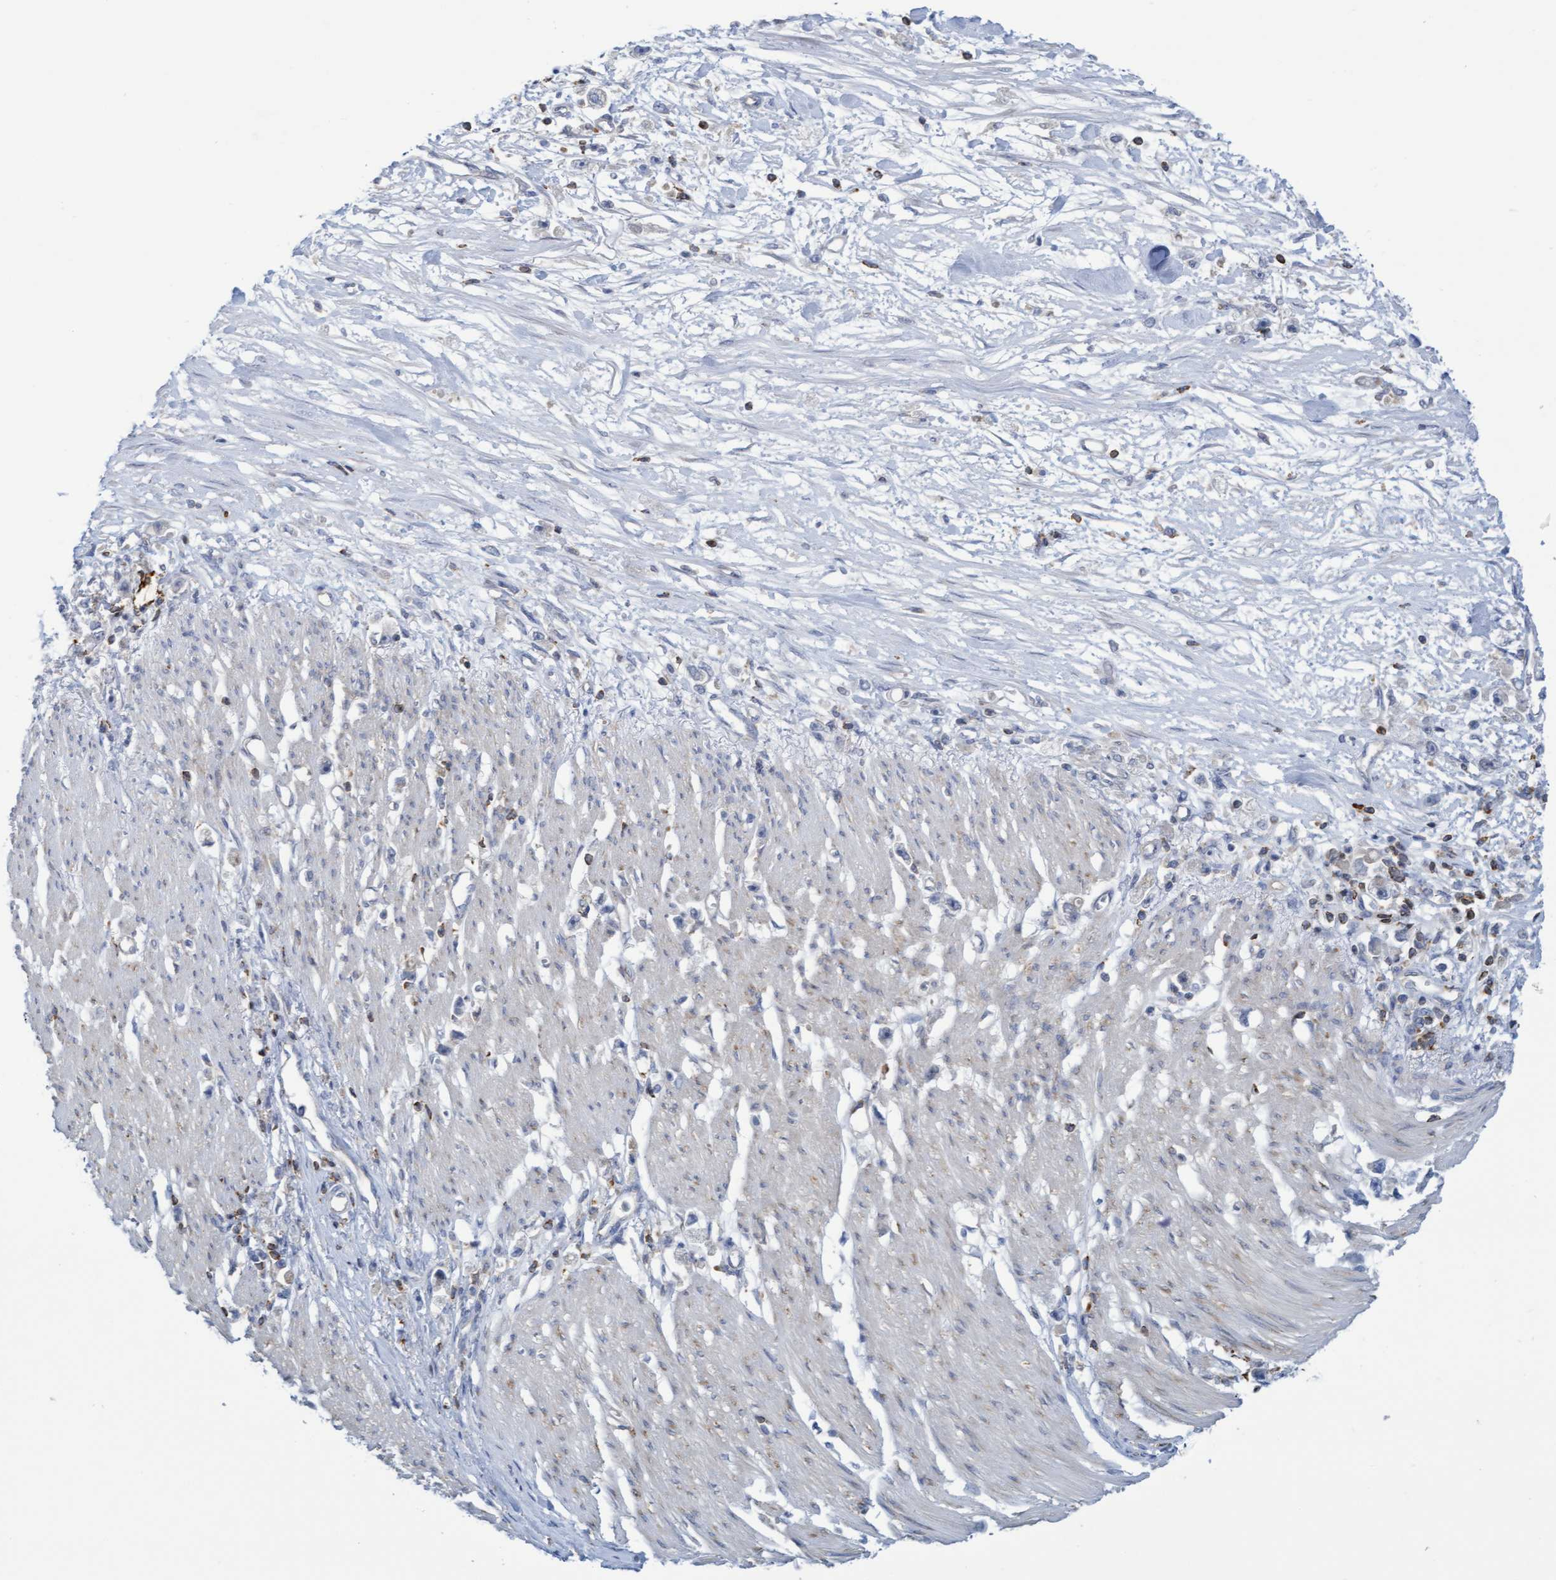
{"staining": {"intensity": "negative", "quantity": "none", "location": "none"}, "tissue": "stomach cancer", "cell_type": "Tumor cells", "image_type": "cancer", "snomed": [{"axis": "morphology", "description": "Adenocarcinoma, NOS"}, {"axis": "topography", "description": "Stomach"}], "caption": "Tumor cells show no significant positivity in adenocarcinoma (stomach).", "gene": "FNBP1", "patient": {"sex": "female", "age": 59}}